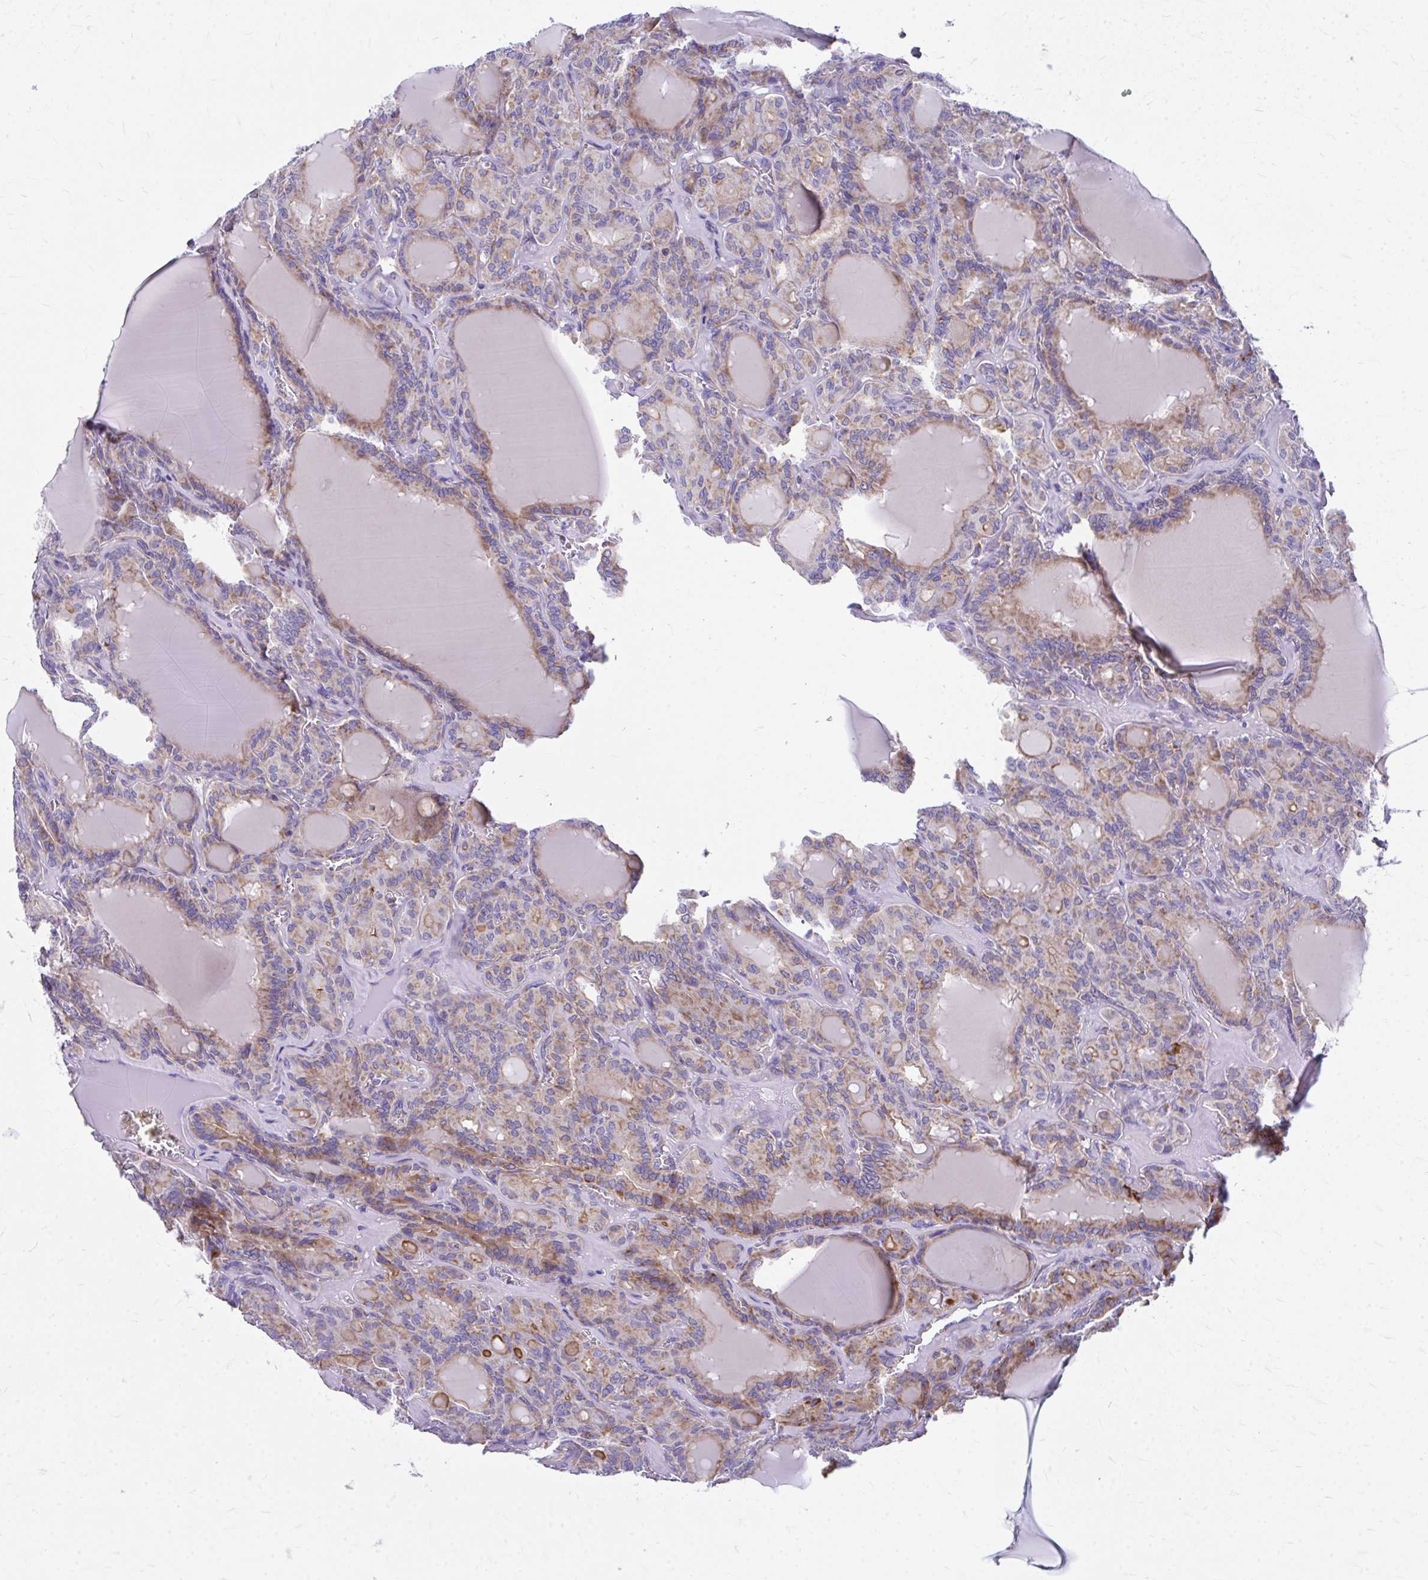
{"staining": {"intensity": "weak", "quantity": "25%-75%", "location": "cytoplasmic/membranous"}, "tissue": "thyroid cancer", "cell_type": "Tumor cells", "image_type": "cancer", "snomed": [{"axis": "morphology", "description": "Papillary adenocarcinoma, NOS"}, {"axis": "topography", "description": "Thyroid gland"}], "caption": "Thyroid papillary adenocarcinoma stained with immunohistochemistry (IHC) displays weak cytoplasmic/membranous positivity in about 25%-75% of tumor cells.", "gene": "MRPL19", "patient": {"sex": "male", "age": 87}}